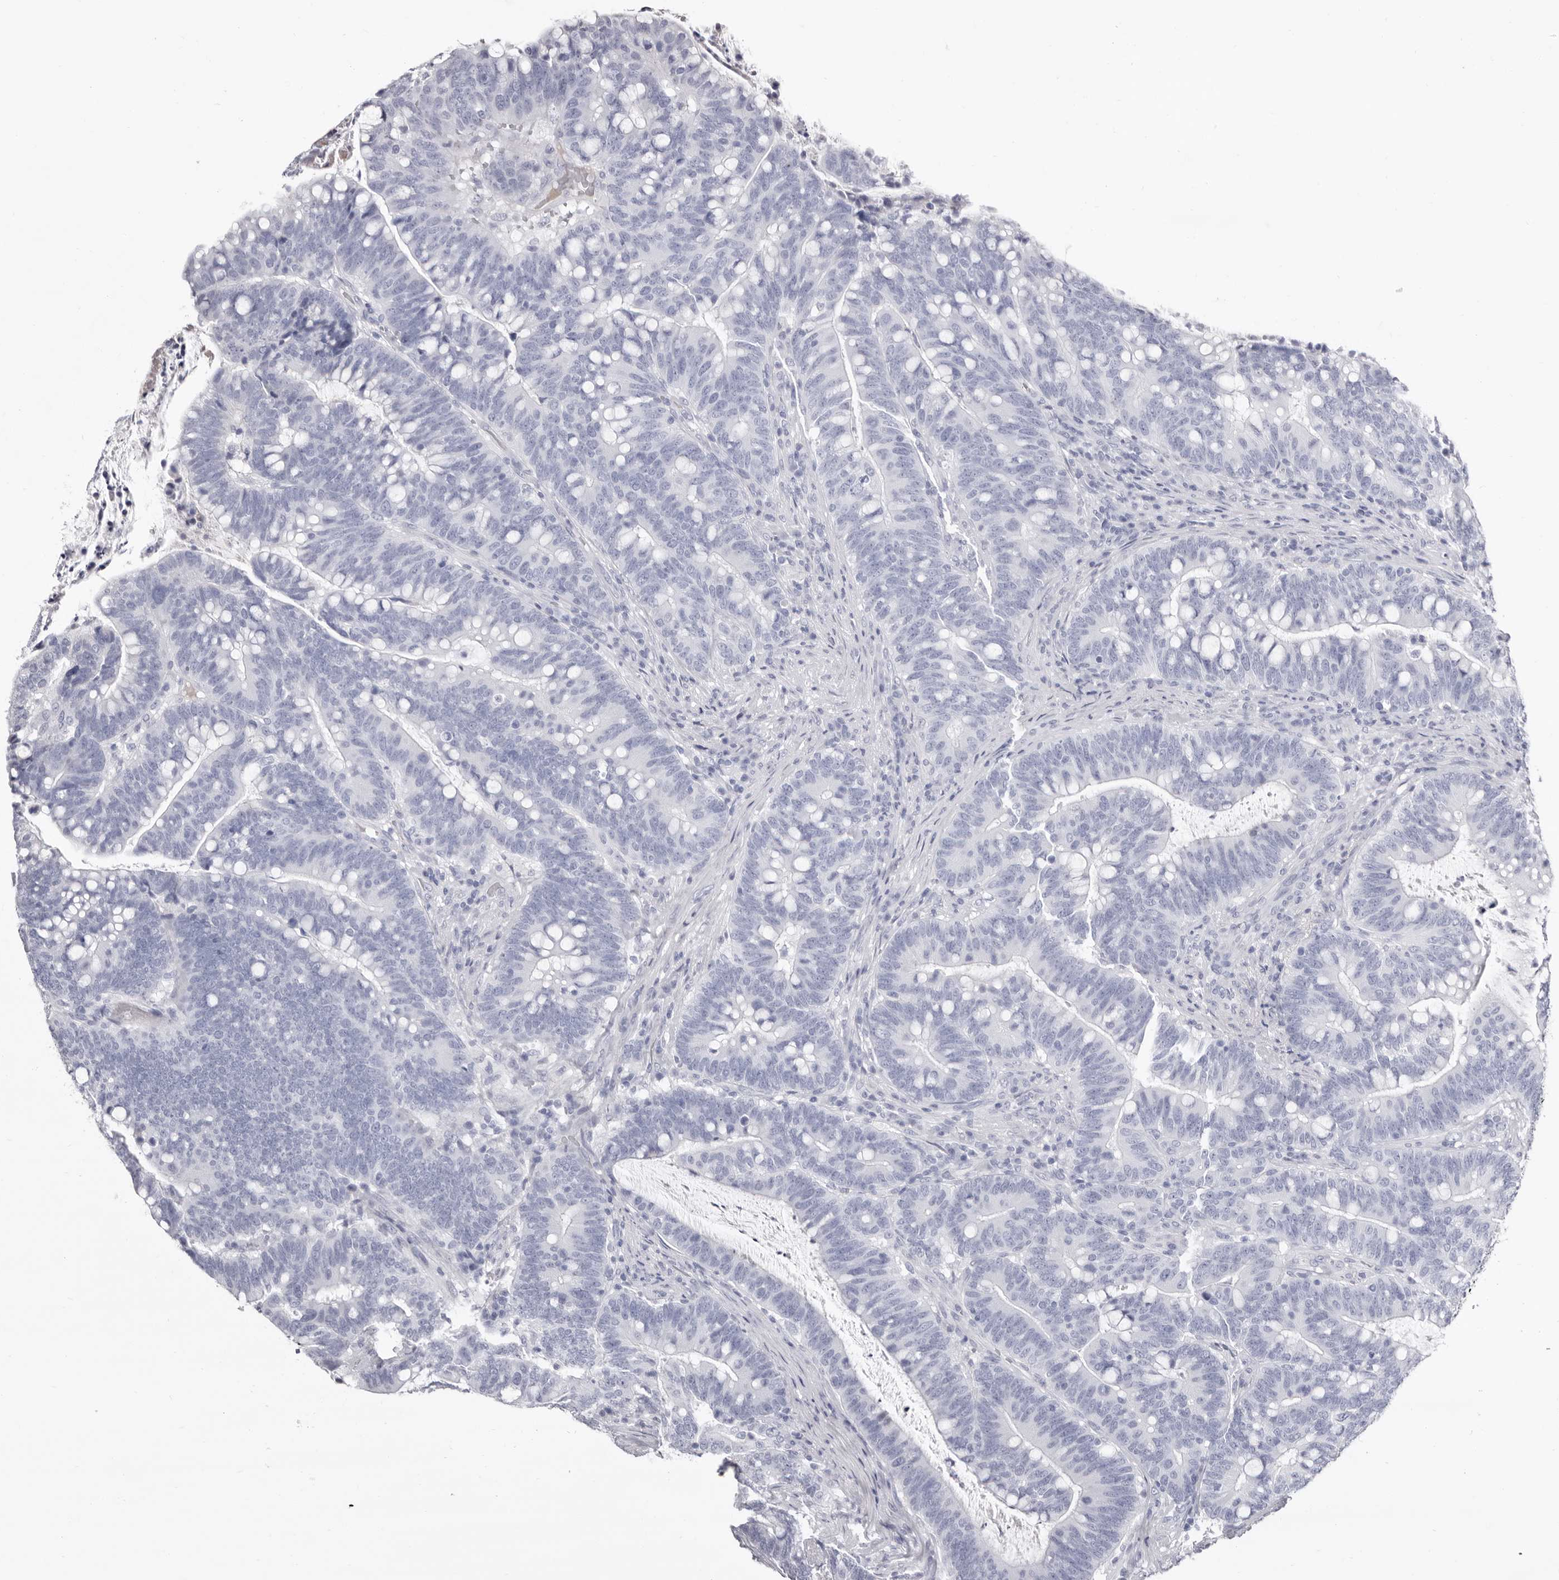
{"staining": {"intensity": "negative", "quantity": "none", "location": "none"}, "tissue": "colorectal cancer", "cell_type": "Tumor cells", "image_type": "cancer", "snomed": [{"axis": "morphology", "description": "Adenocarcinoma, NOS"}, {"axis": "topography", "description": "Colon"}], "caption": "Immunohistochemistry photomicrograph of human adenocarcinoma (colorectal) stained for a protein (brown), which demonstrates no staining in tumor cells. The staining was performed using DAB (3,3'-diaminobenzidine) to visualize the protein expression in brown, while the nuclei were stained in blue with hematoxylin (Magnification: 20x).", "gene": "LPO", "patient": {"sex": "female", "age": 66}}